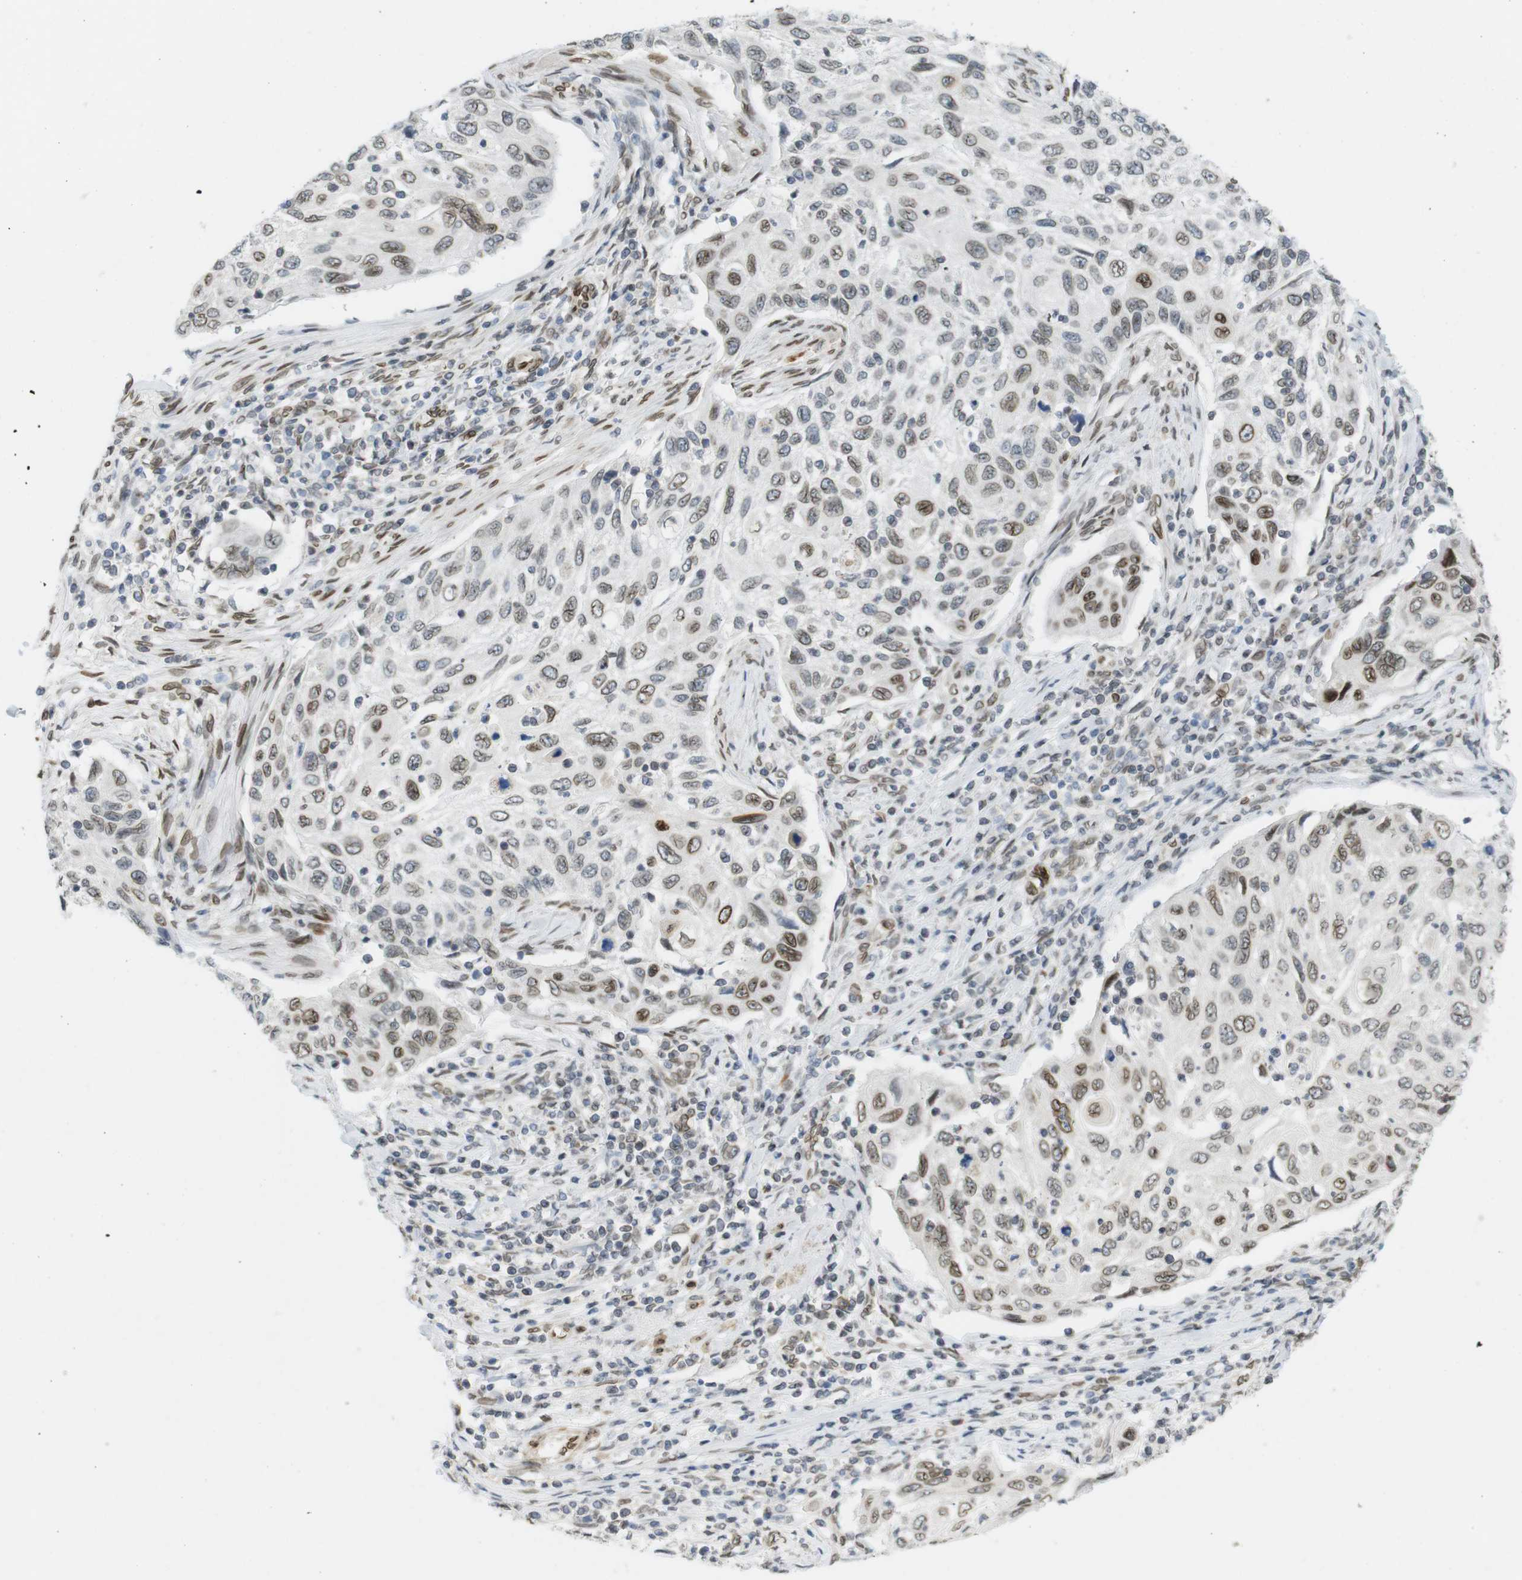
{"staining": {"intensity": "moderate", "quantity": ">75%", "location": "cytoplasmic/membranous,nuclear"}, "tissue": "cervical cancer", "cell_type": "Tumor cells", "image_type": "cancer", "snomed": [{"axis": "morphology", "description": "Squamous cell carcinoma, NOS"}, {"axis": "topography", "description": "Cervix"}], "caption": "A micrograph of cervical cancer stained for a protein demonstrates moderate cytoplasmic/membranous and nuclear brown staining in tumor cells.", "gene": "ARL6IP6", "patient": {"sex": "female", "age": 70}}